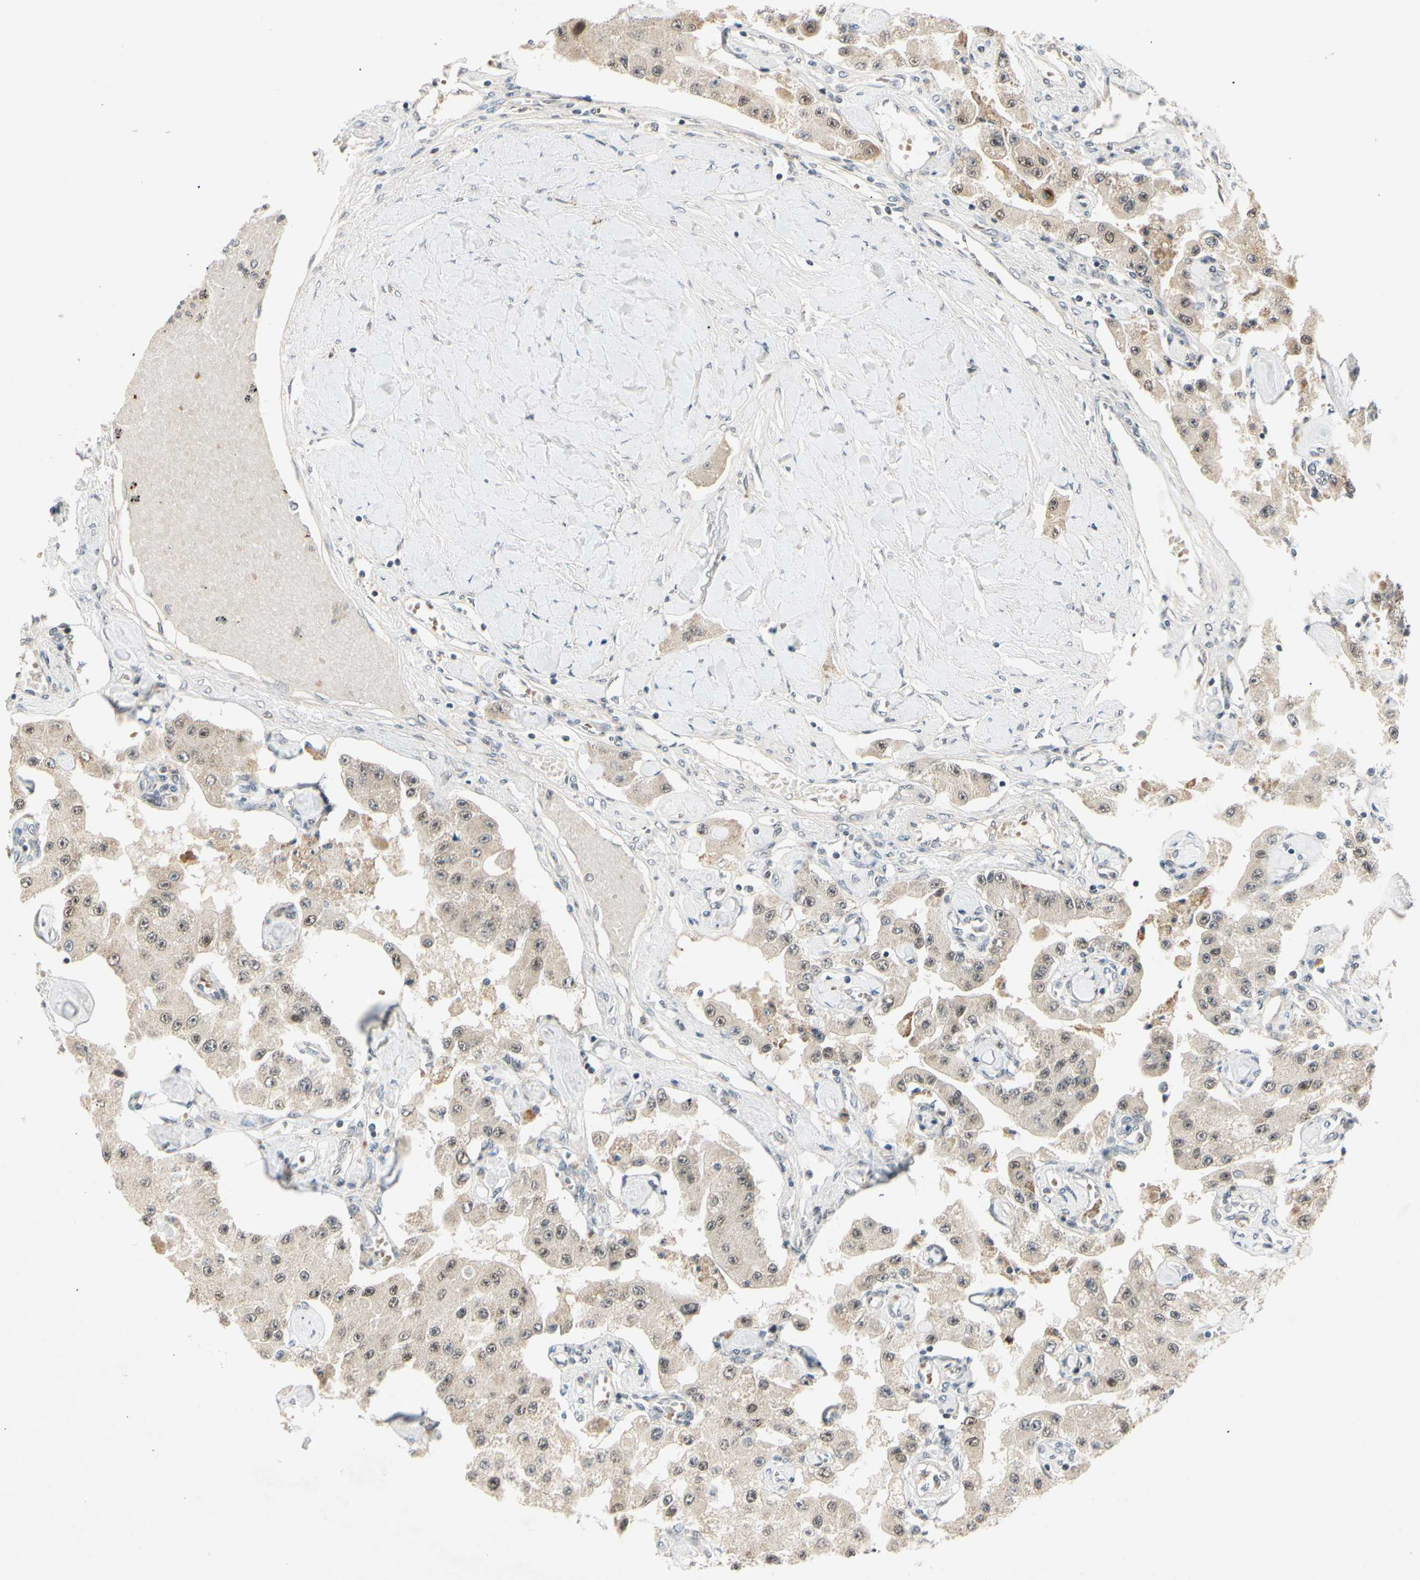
{"staining": {"intensity": "weak", "quantity": ">75%", "location": "cytoplasmic/membranous"}, "tissue": "carcinoid", "cell_type": "Tumor cells", "image_type": "cancer", "snomed": [{"axis": "morphology", "description": "Carcinoid, malignant, NOS"}, {"axis": "topography", "description": "Pancreas"}], "caption": "A micrograph of human carcinoid stained for a protein demonstrates weak cytoplasmic/membranous brown staining in tumor cells.", "gene": "RIOX2", "patient": {"sex": "male", "age": 41}}